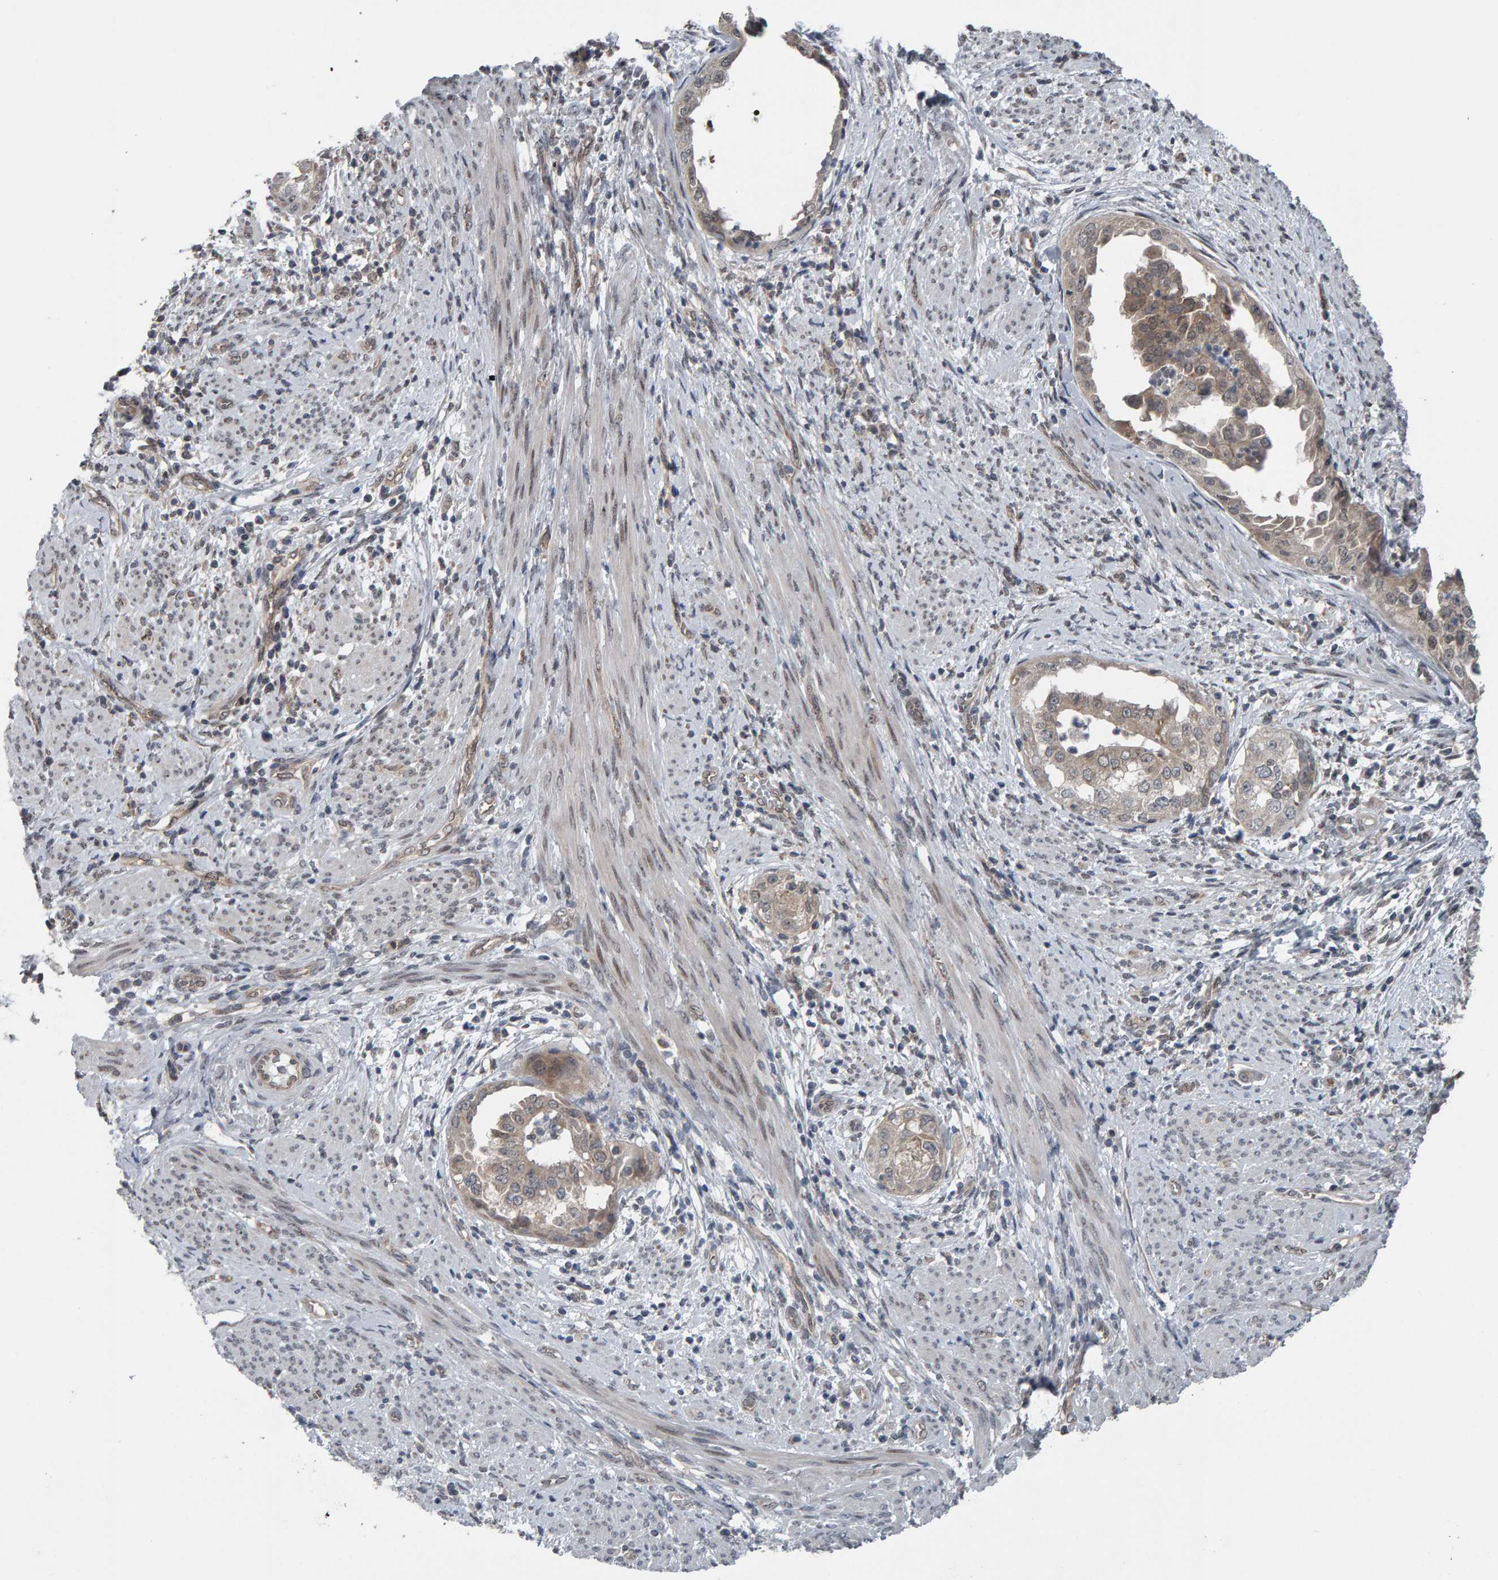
{"staining": {"intensity": "weak", "quantity": "25%-75%", "location": "cytoplasmic/membranous"}, "tissue": "endometrial cancer", "cell_type": "Tumor cells", "image_type": "cancer", "snomed": [{"axis": "morphology", "description": "Adenocarcinoma, NOS"}, {"axis": "topography", "description": "Endometrium"}], "caption": "IHC staining of endometrial cancer (adenocarcinoma), which demonstrates low levels of weak cytoplasmic/membranous expression in approximately 25%-75% of tumor cells indicating weak cytoplasmic/membranous protein positivity. The staining was performed using DAB (3,3'-diaminobenzidine) (brown) for protein detection and nuclei were counterstained in hematoxylin (blue).", "gene": "COASY", "patient": {"sex": "female", "age": 85}}